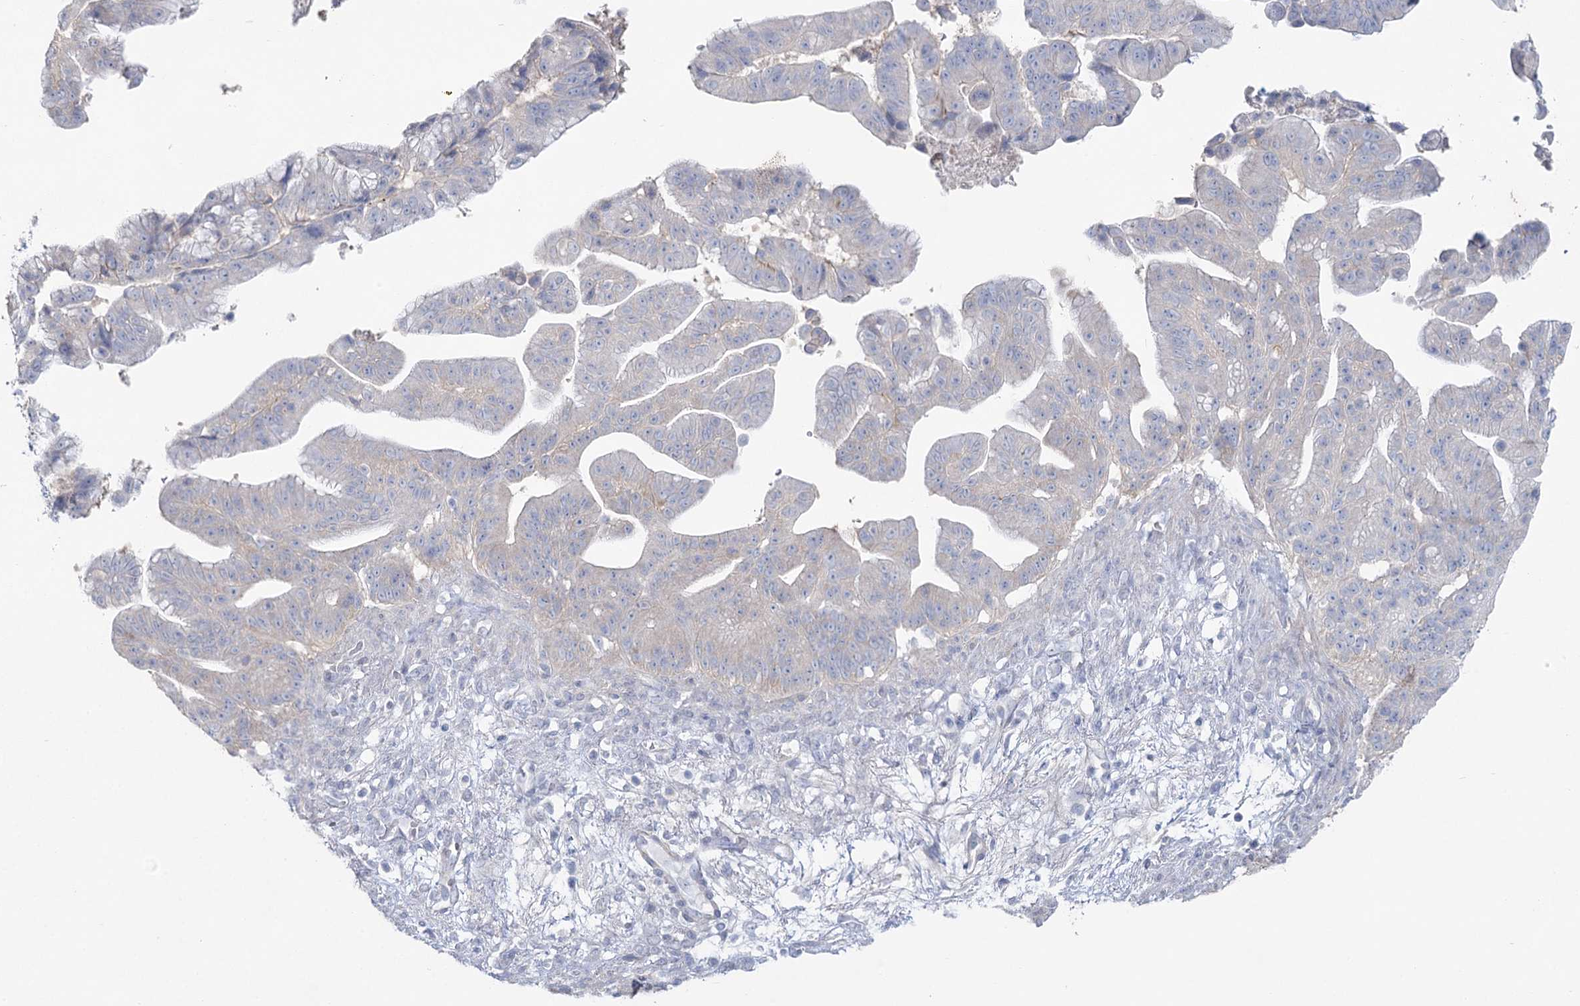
{"staining": {"intensity": "negative", "quantity": "none", "location": "none"}, "tissue": "pancreatic cancer", "cell_type": "Tumor cells", "image_type": "cancer", "snomed": [{"axis": "morphology", "description": "Adenocarcinoma, NOS"}, {"axis": "topography", "description": "Pancreas"}], "caption": "Tumor cells show no significant protein positivity in pancreatic cancer (adenocarcinoma).", "gene": "CCDC88A", "patient": {"sex": "male", "age": 68}}